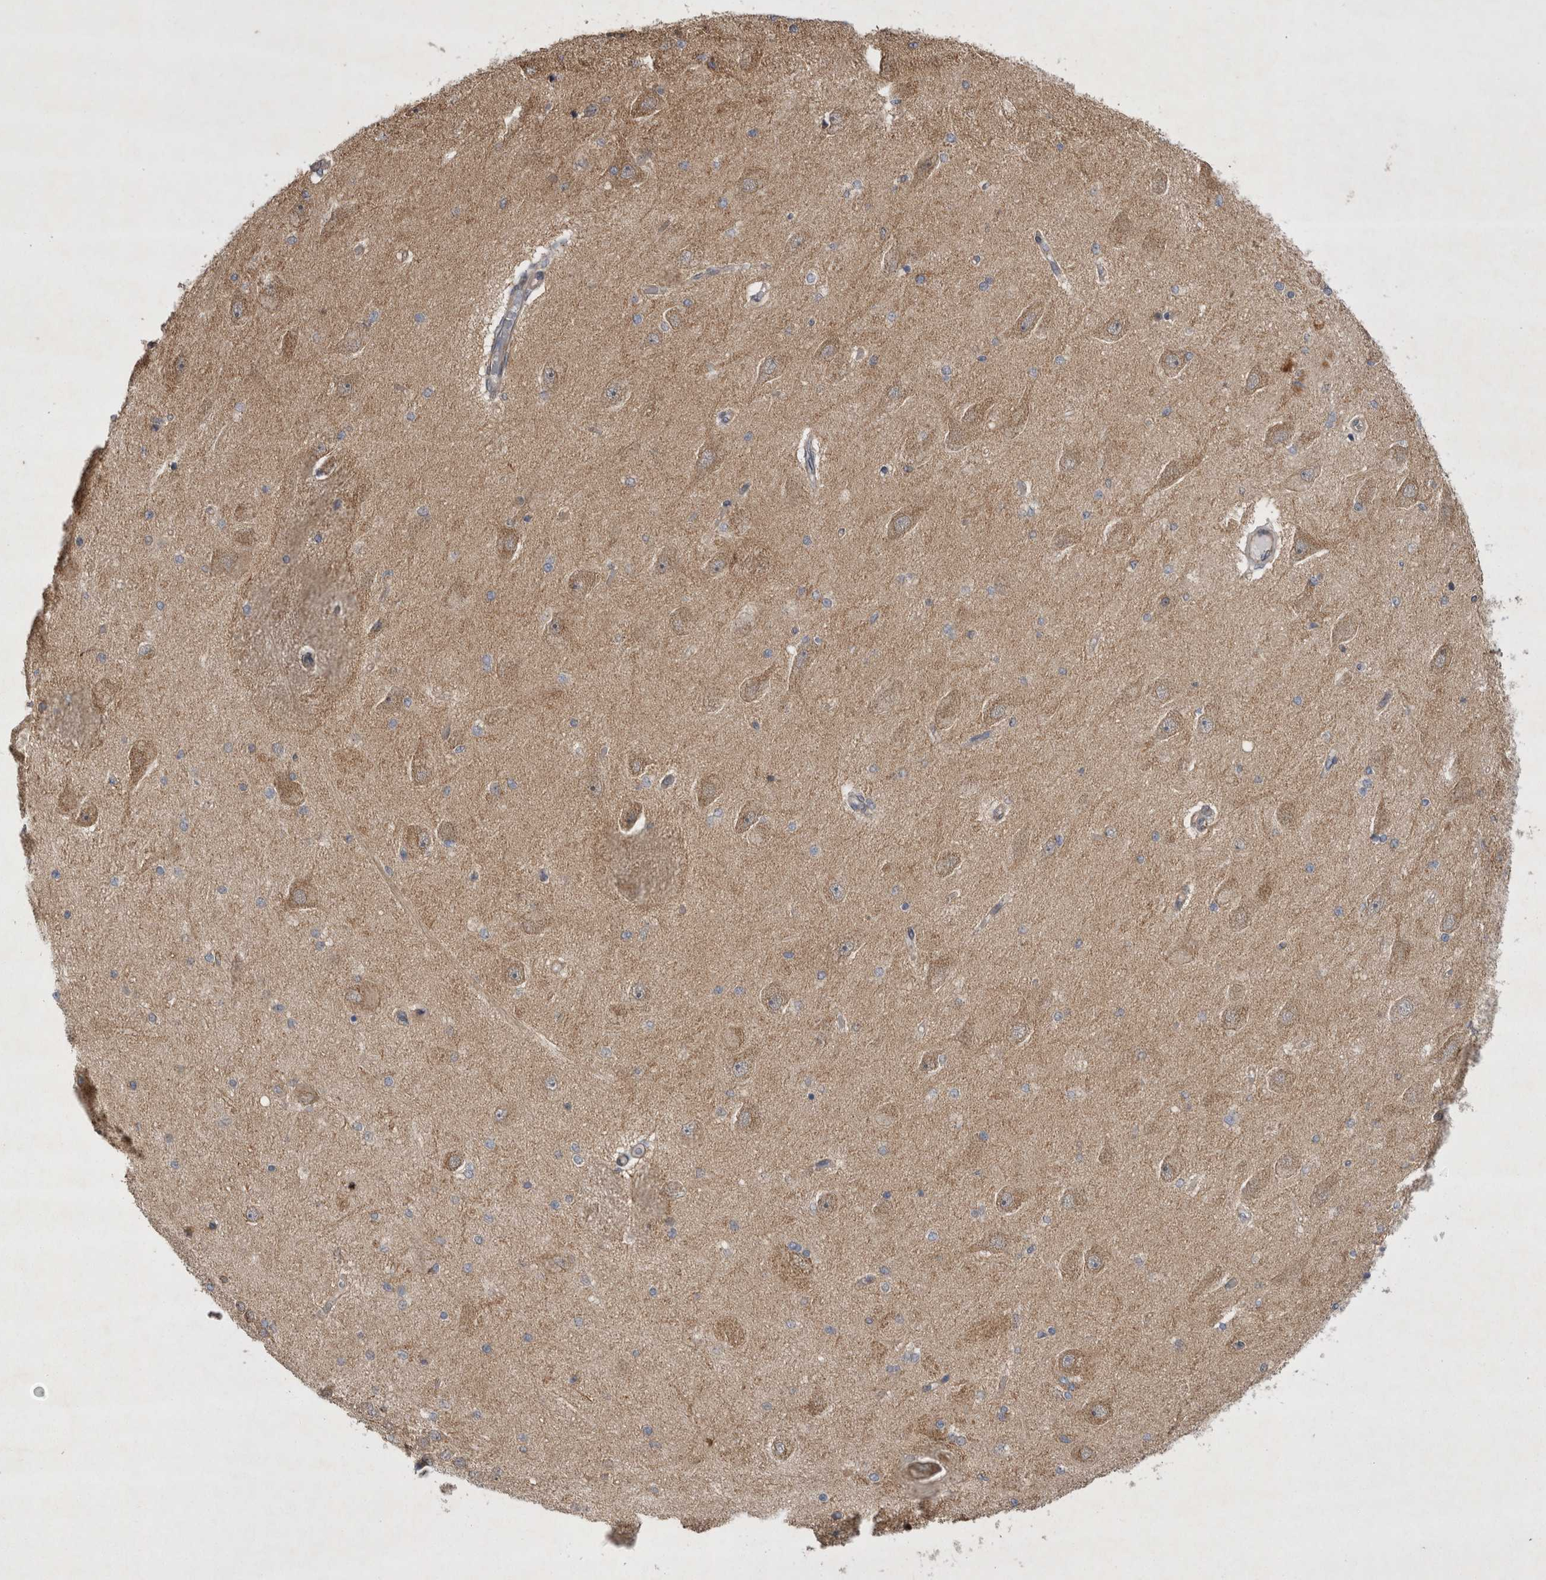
{"staining": {"intensity": "negative", "quantity": "none", "location": "none"}, "tissue": "hippocampus", "cell_type": "Glial cells", "image_type": "normal", "snomed": [{"axis": "morphology", "description": "Normal tissue, NOS"}, {"axis": "topography", "description": "Hippocampus"}], "caption": "The photomicrograph shows no significant positivity in glial cells of hippocampus.", "gene": "TSPOAP1", "patient": {"sex": "female", "age": 54}}